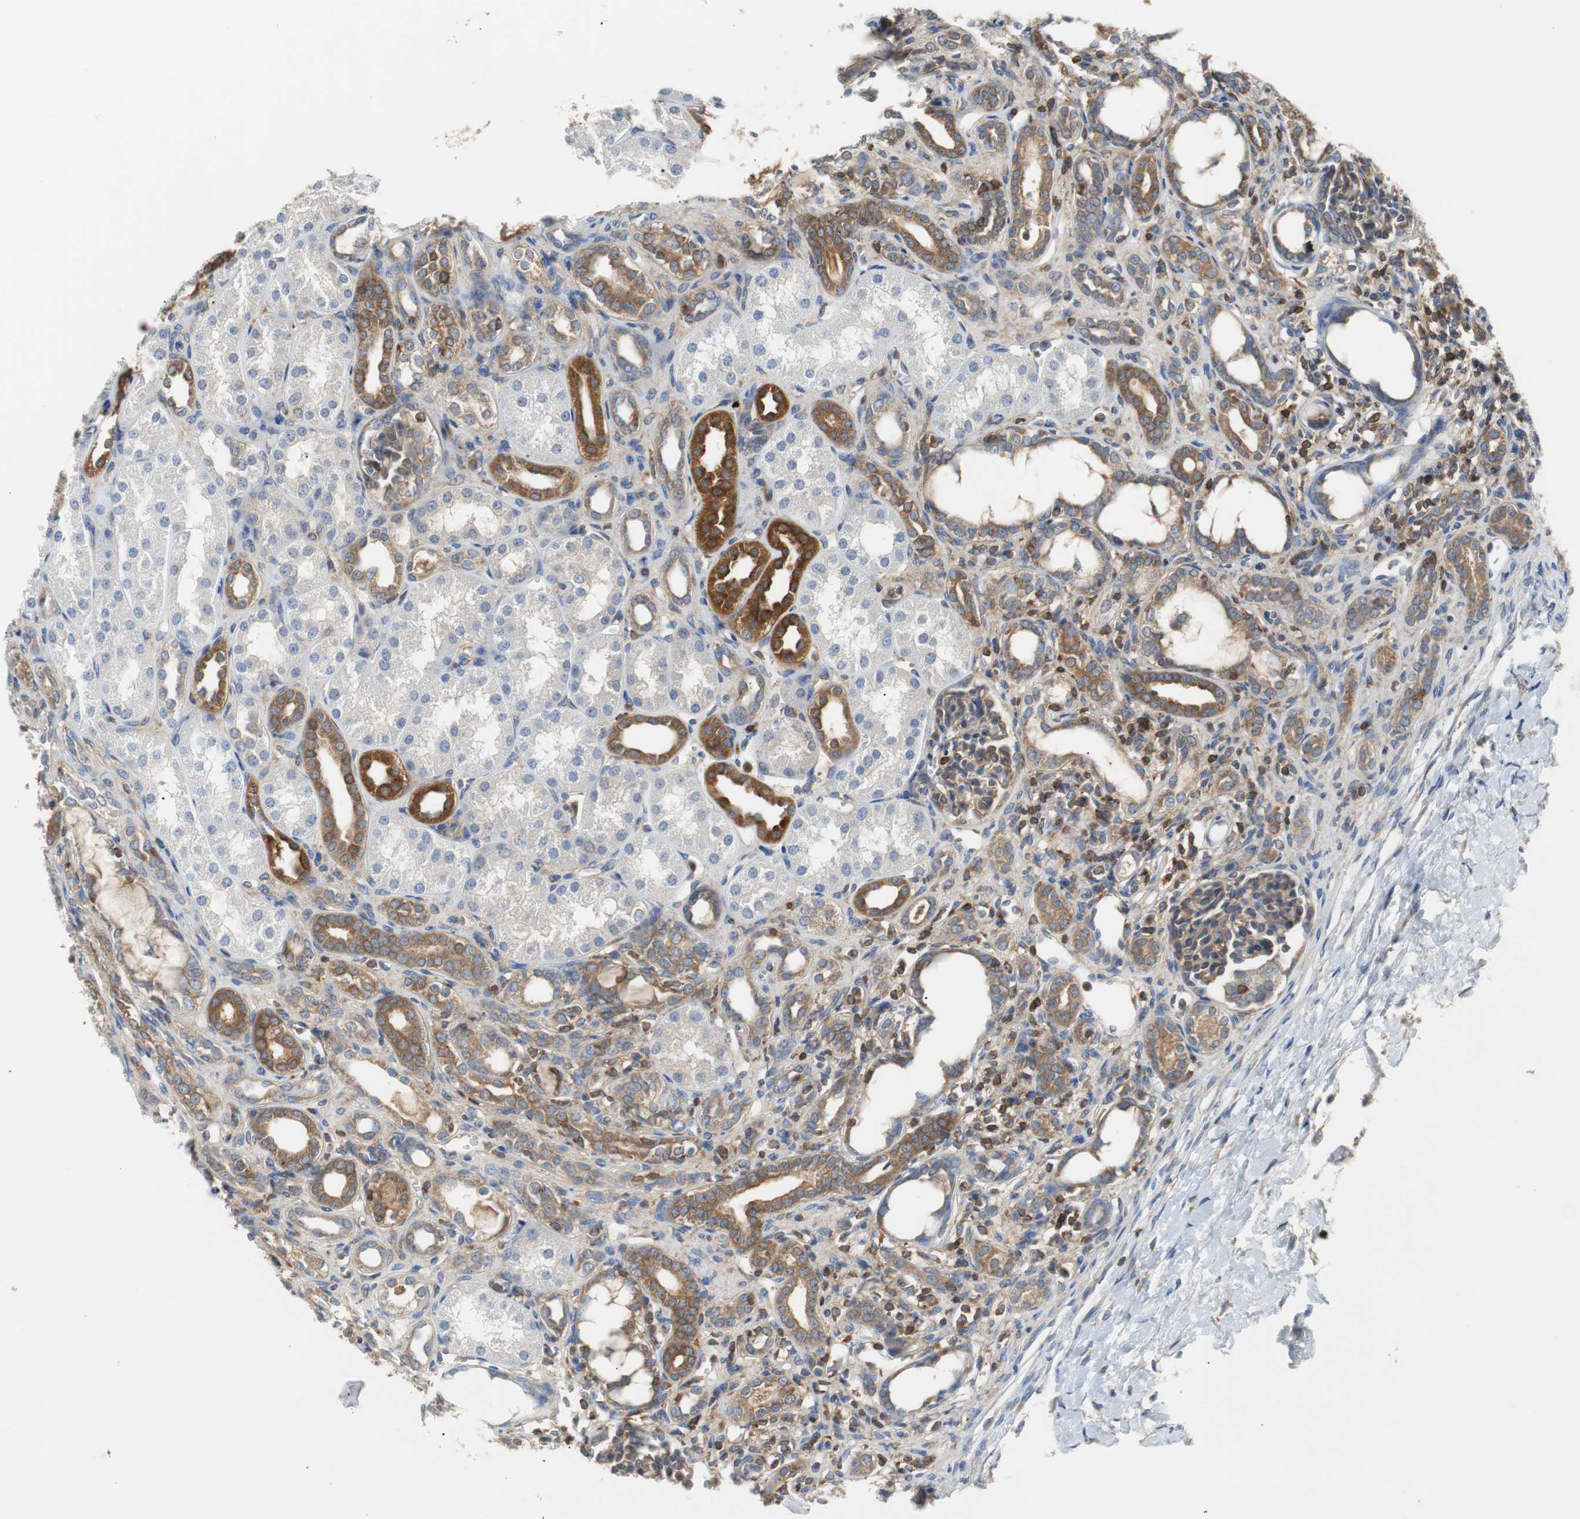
{"staining": {"intensity": "weak", "quantity": "<25%", "location": "cytoplasmic/membranous"}, "tissue": "kidney", "cell_type": "Cells in glomeruli", "image_type": "normal", "snomed": [{"axis": "morphology", "description": "Normal tissue, NOS"}, {"axis": "topography", "description": "Kidney"}], "caption": "Immunohistochemical staining of benign kidney reveals no significant positivity in cells in glomeruli. Brightfield microscopy of IHC stained with DAB (brown) and hematoxylin (blue), captured at high magnification.", "gene": "TSC22D4", "patient": {"sex": "male", "age": 7}}